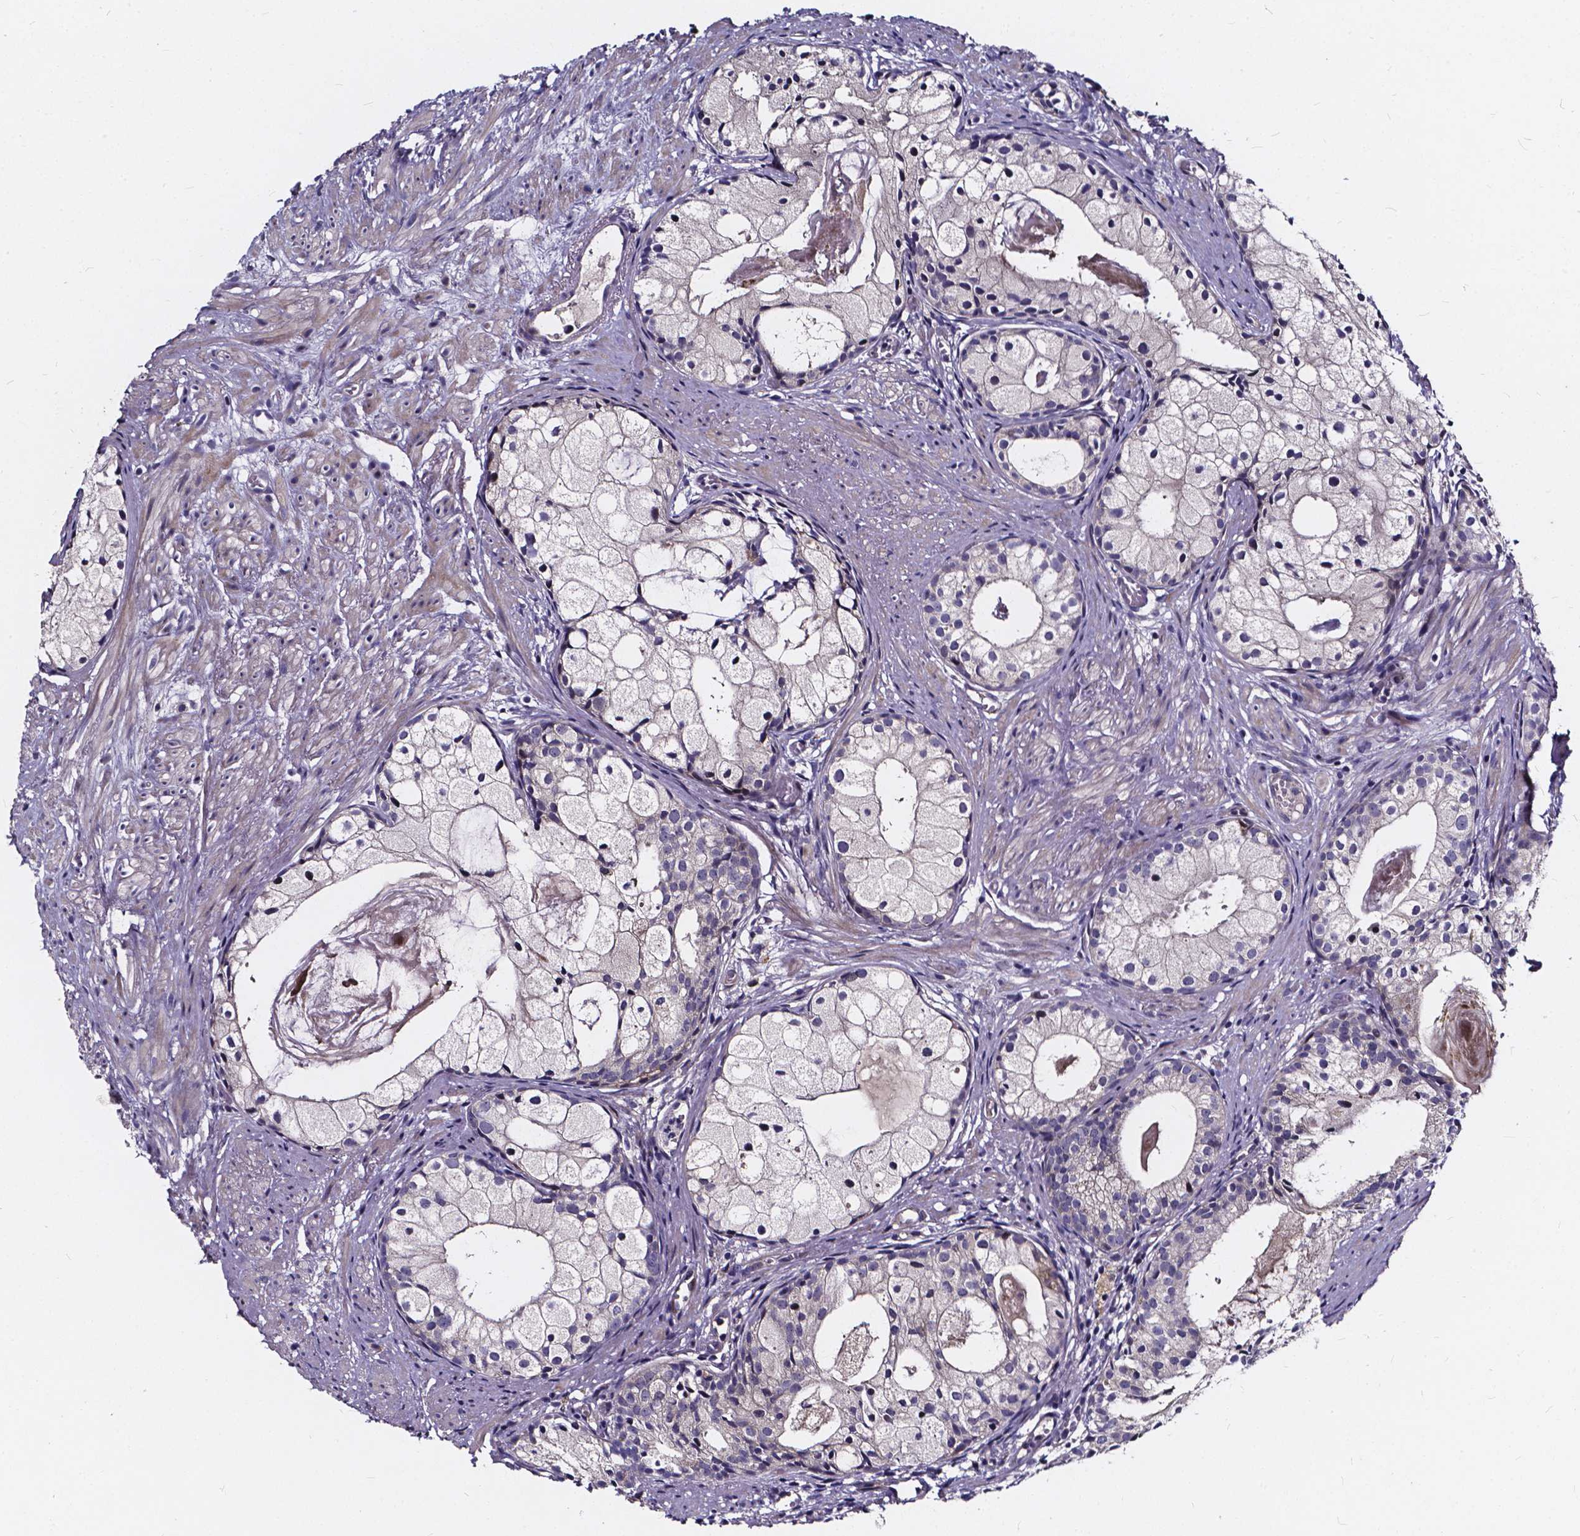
{"staining": {"intensity": "negative", "quantity": "none", "location": "none"}, "tissue": "prostate cancer", "cell_type": "Tumor cells", "image_type": "cancer", "snomed": [{"axis": "morphology", "description": "Adenocarcinoma, High grade"}, {"axis": "topography", "description": "Prostate"}], "caption": "DAB (3,3'-diaminobenzidine) immunohistochemical staining of prostate adenocarcinoma (high-grade) demonstrates no significant expression in tumor cells.", "gene": "SOWAHA", "patient": {"sex": "male", "age": 85}}